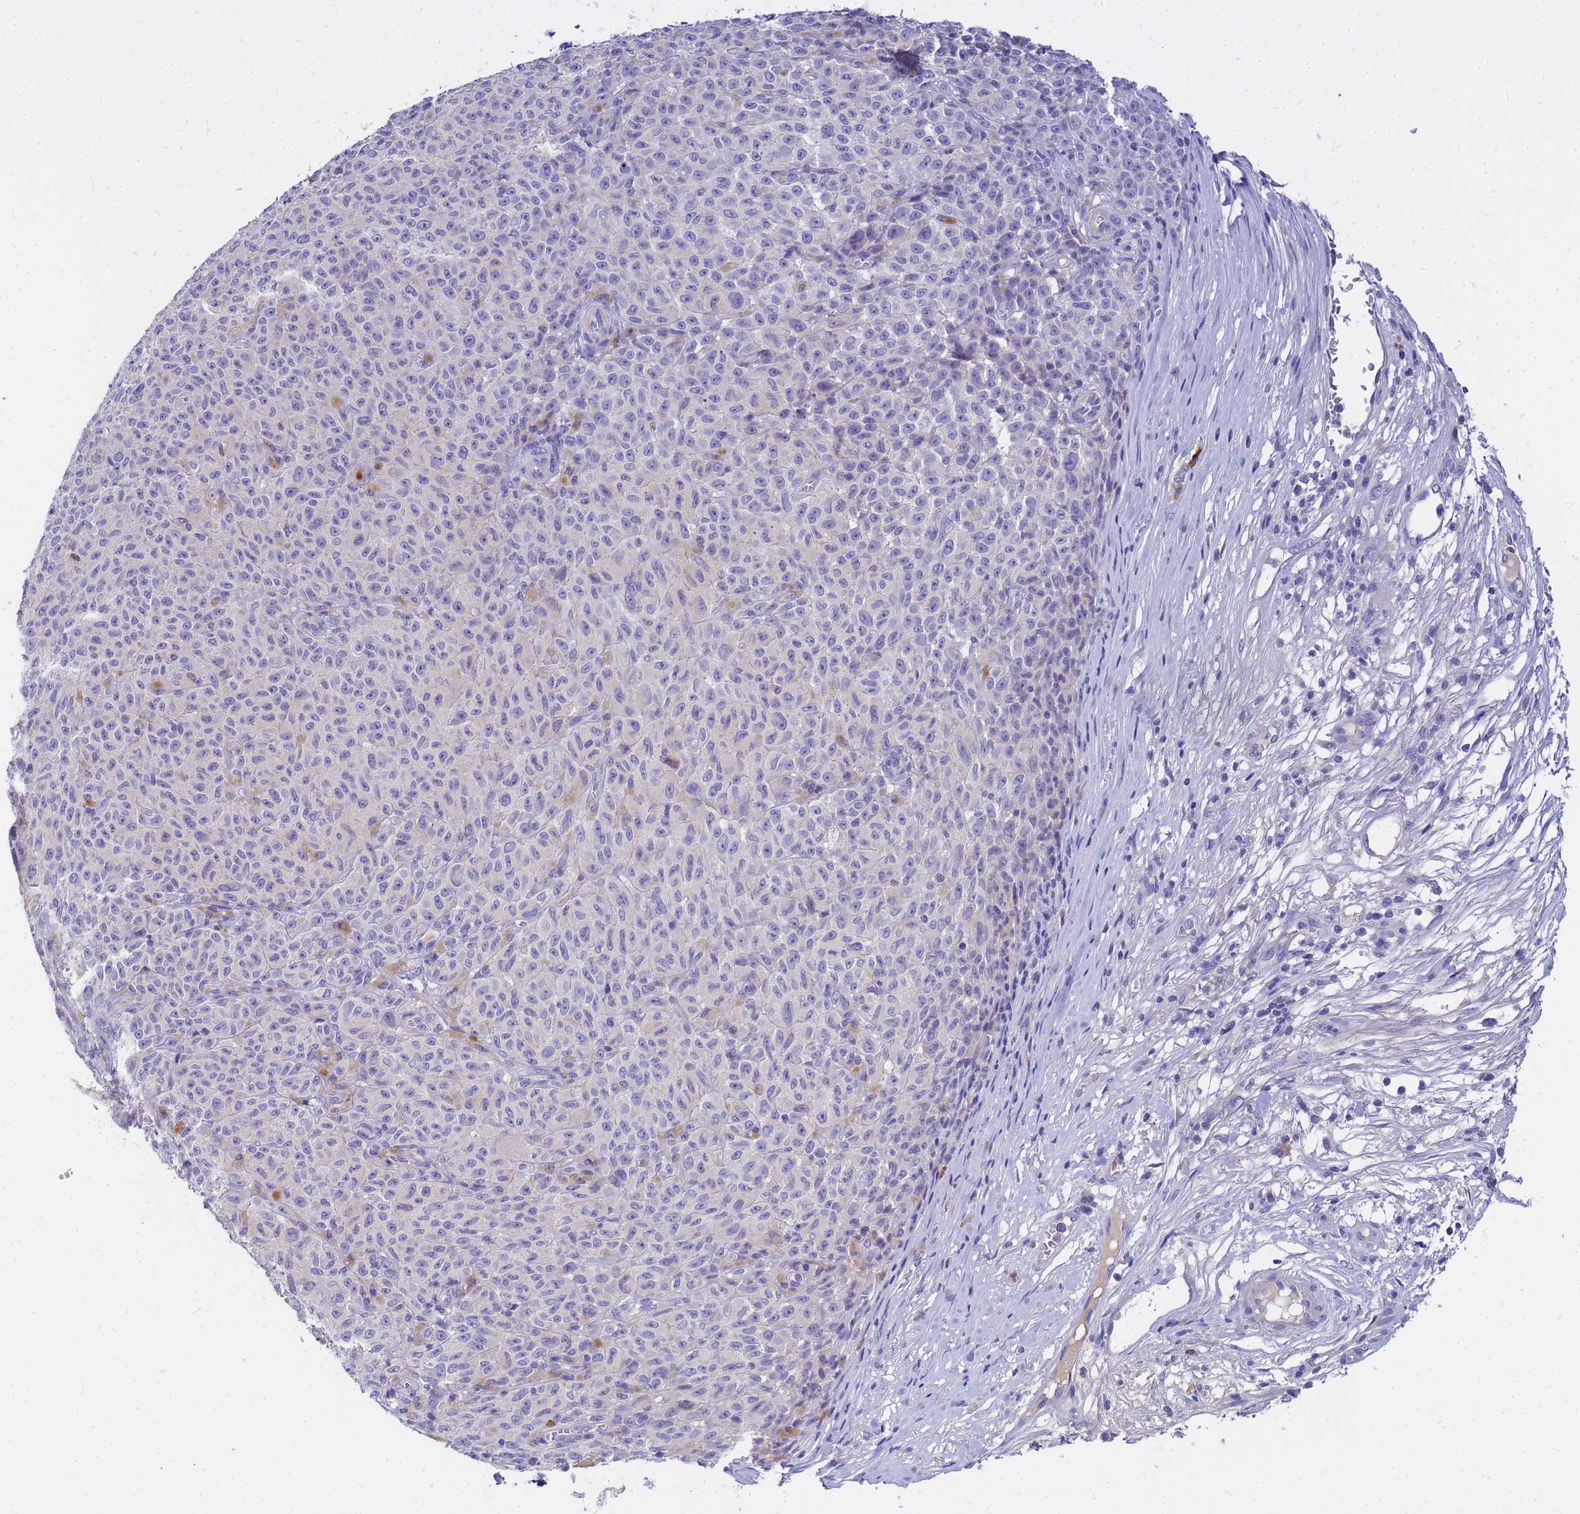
{"staining": {"intensity": "negative", "quantity": "none", "location": "none"}, "tissue": "melanoma", "cell_type": "Tumor cells", "image_type": "cancer", "snomed": [{"axis": "morphology", "description": "Malignant melanoma, NOS"}, {"axis": "topography", "description": "Skin"}], "caption": "A histopathology image of human malignant melanoma is negative for staining in tumor cells. The staining is performed using DAB brown chromogen with nuclei counter-stained in using hematoxylin.", "gene": "DPRX", "patient": {"sex": "female", "age": 82}}